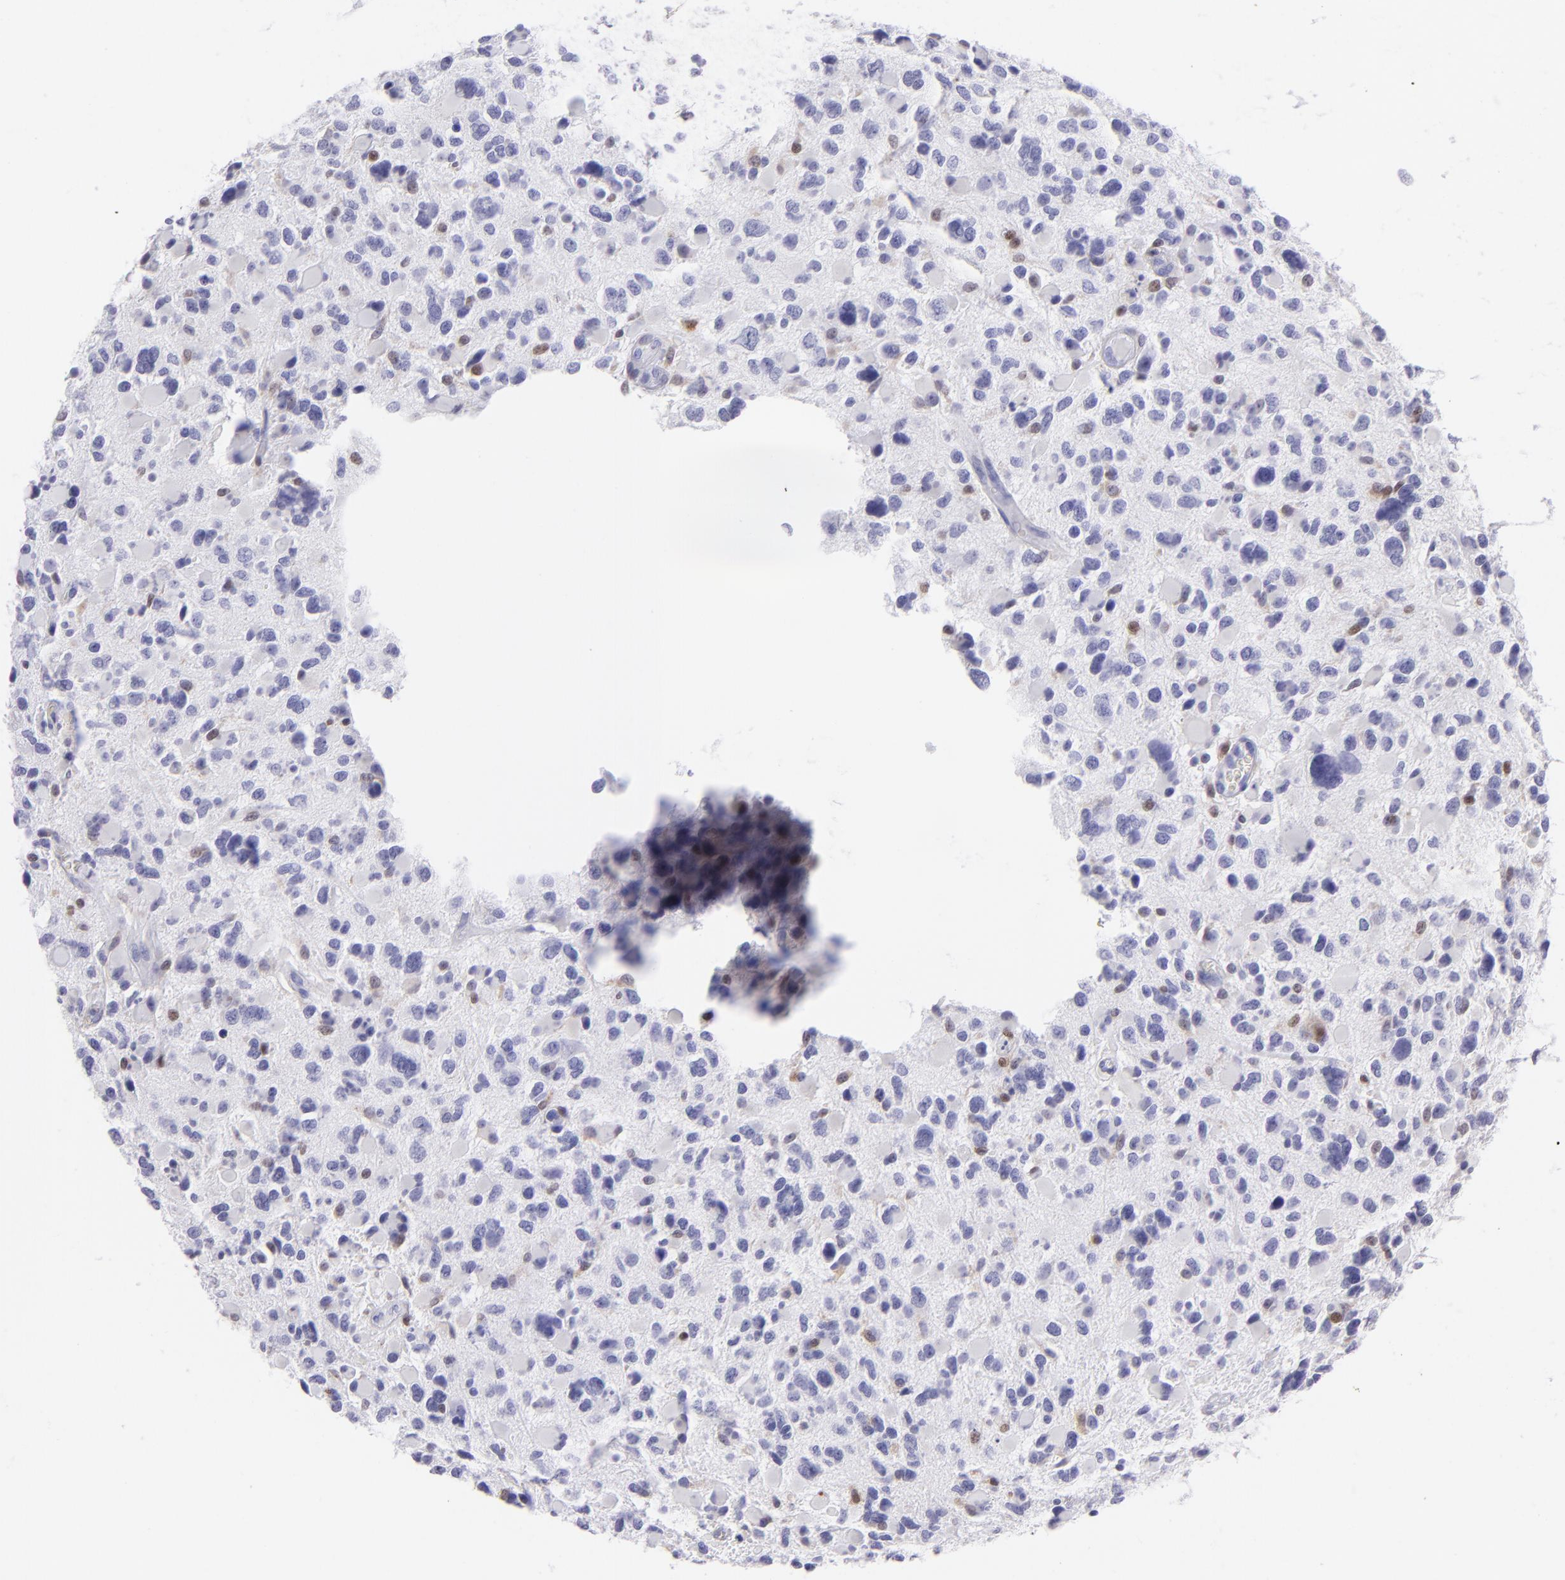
{"staining": {"intensity": "moderate", "quantity": "<25%", "location": "nuclear"}, "tissue": "glioma", "cell_type": "Tumor cells", "image_type": "cancer", "snomed": [{"axis": "morphology", "description": "Glioma, malignant, High grade"}, {"axis": "topography", "description": "Brain"}], "caption": "Tumor cells show low levels of moderate nuclear positivity in approximately <25% of cells in glioma.", "gene": "MITF", "patient": {"sex": "female", "age": 37}}